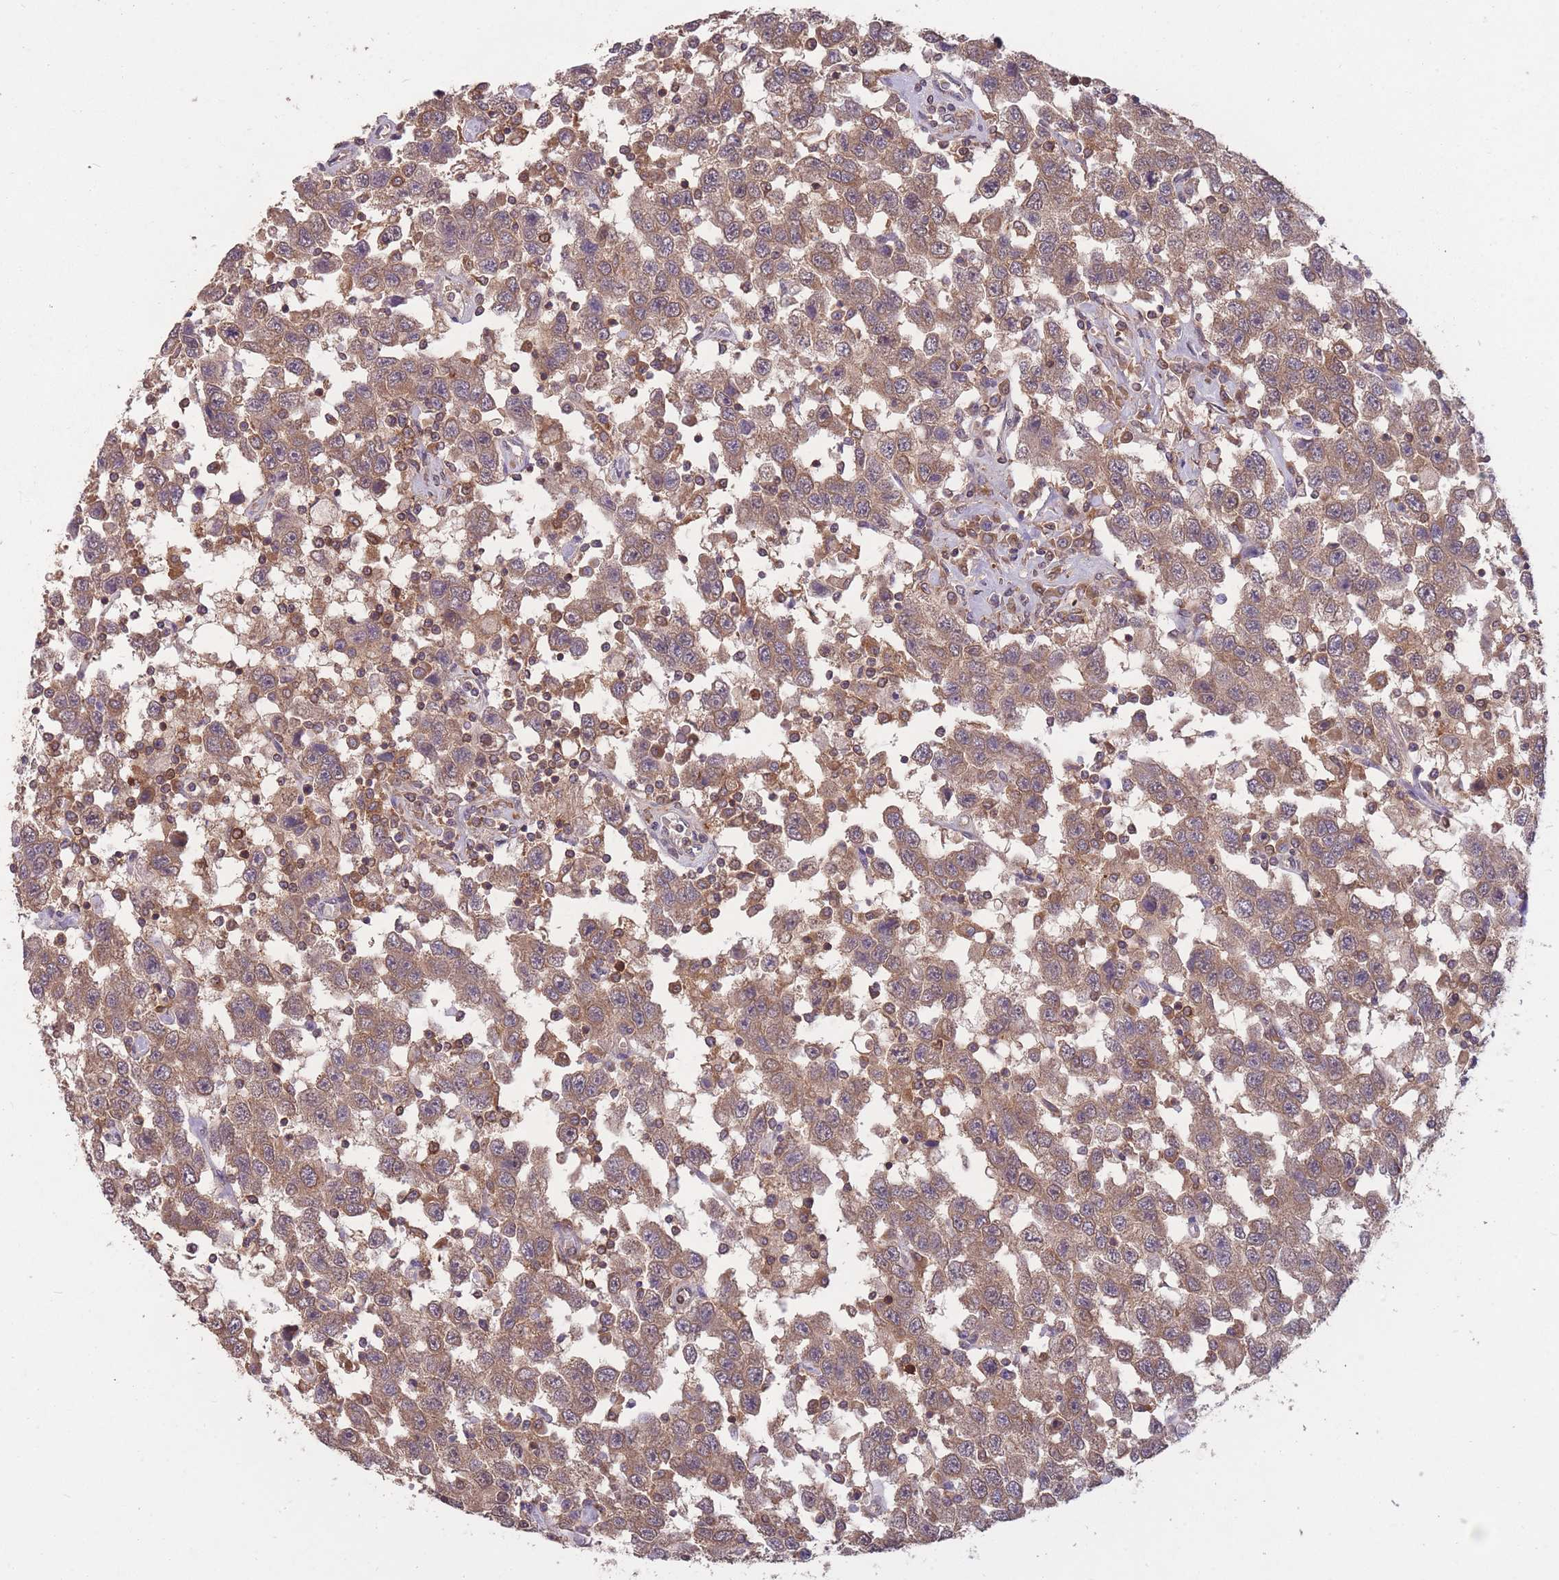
{"staining": {"intensity": "moderate", "quantity": ">75%", "location": "cytoplasmic/membranous"}, "tissue": "testis cancer", "cell_type": "Tumor cells", "image_type": "cancer", "snomed": [{"axis": "morphology", "description": "Seminoma, NOS"}, {"axis": "topography", "description": "Testis"}], "caption": "DAB immunohistochemical staining of human testis cancer demonstrates moderate cytoplasmic/membranous protein positivity in approximately >75% of tumor cells.", "gene": "GMIP", "patient": {"sex": "male", "age": 41}}